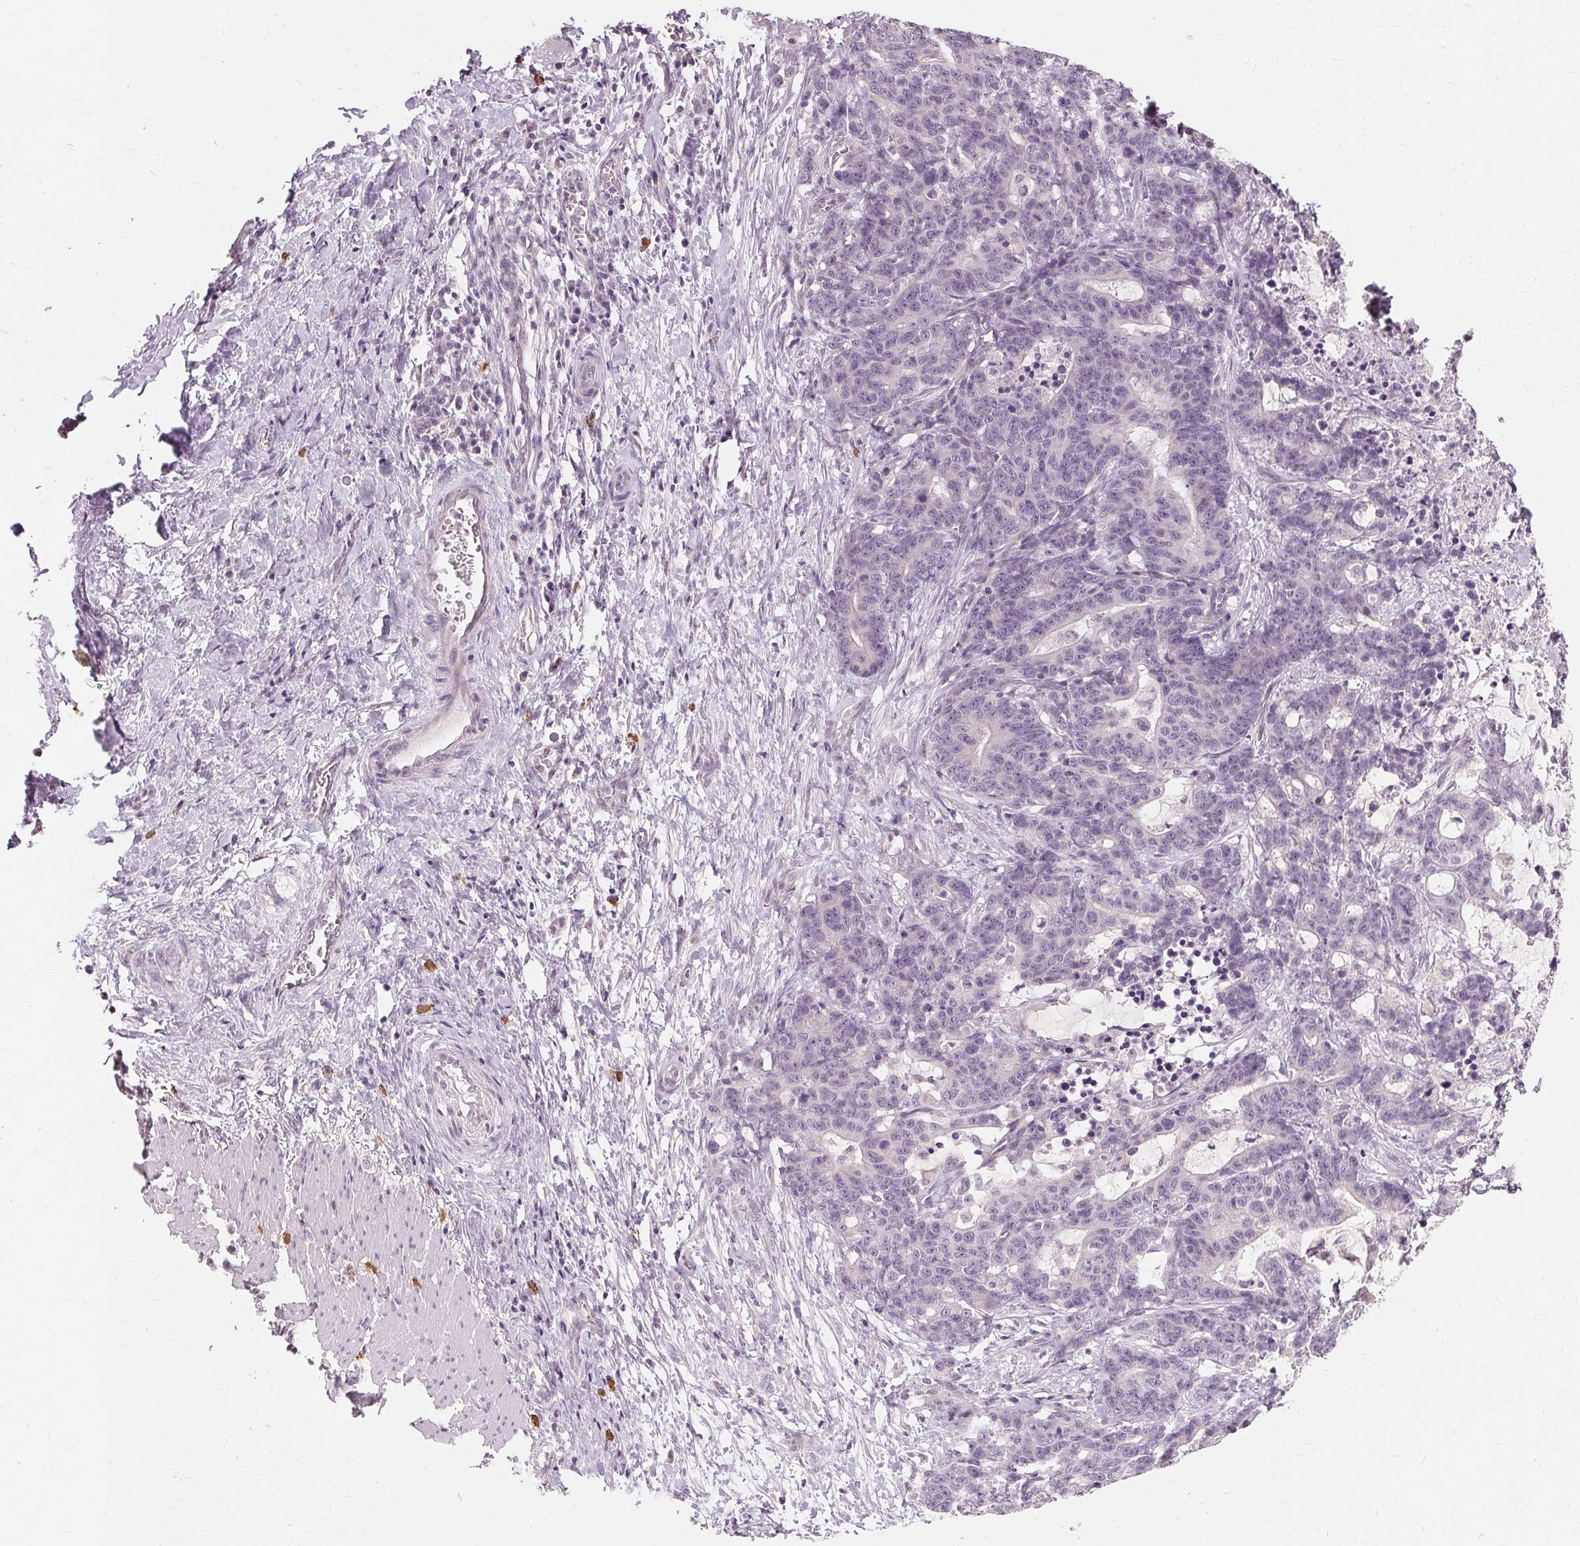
{"staining": {"intensity": "negative", "quantity": "none", "location": "none"}, "tissue": "stomach cancer", "cell_type": "Tumor cells", "image_type": "cancer", "snomed": [{"axis": "morphology", "description": "Normal tissue, NOS"}, {"axis": "morphology", "description": "Adenocarcinoma, NOS"}, {"axis": "topography", "description": "Stomach"}], "caption": "This image is of adenocarcinoma (stomach) stained with immunohistochemistry to label a protein in brown with the nuclei are counter-stained blue. There is no staining in tumor cells. Brightfield microscopy of immunohistochemistry stained with DAB (3,3'-diaminobenzidine) (brown) and hematoxylin (blue), captured at high magnification.", "gene": "SIGLEC6", "patient": {"sex": "female", "age": 64}}